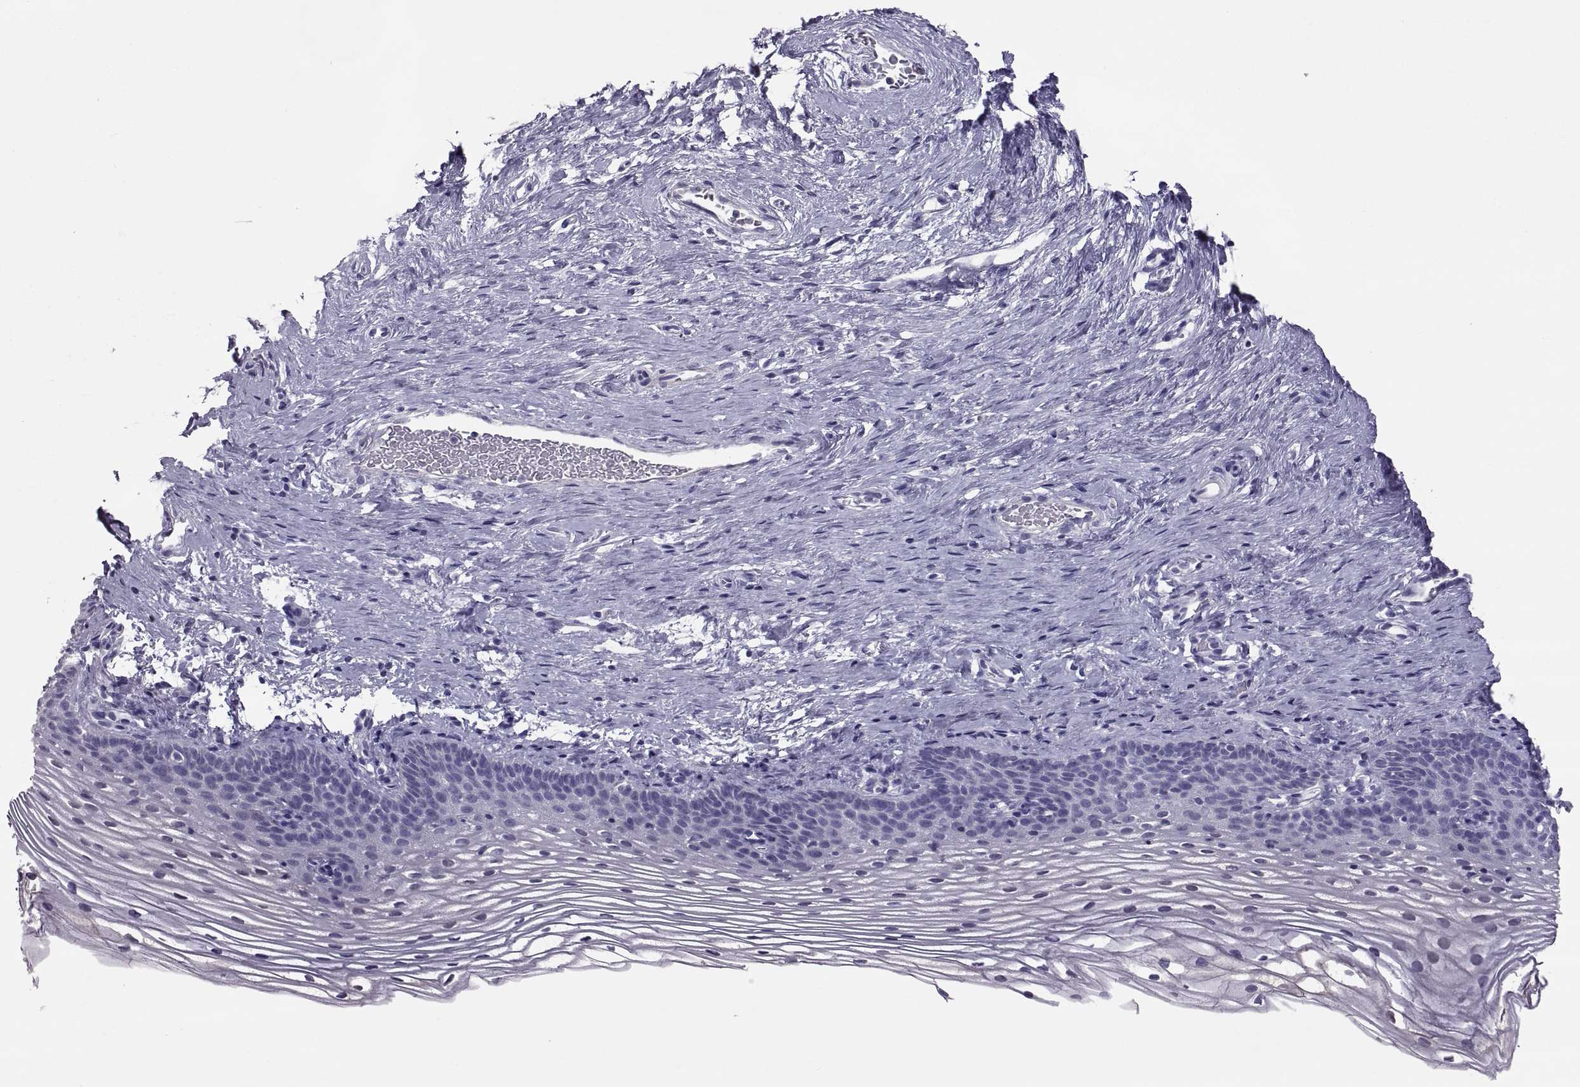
{"staining": {"intensity": "negative", "quantity": "none", "location": "none"}, "tissue": "cervix", "cell_type": "Glandular cells", "image_type": "normal", "snomed": [{"axis": "morphology", "description": "Normal tissue, NOS"}, {"axis": "topography", "description": "Cervix"}], "caption": "Glandular cells are negative for brown protein staining in benign cervix.", "gene": "IGSF1", "patient": {"sex": "female", "age": 39}}